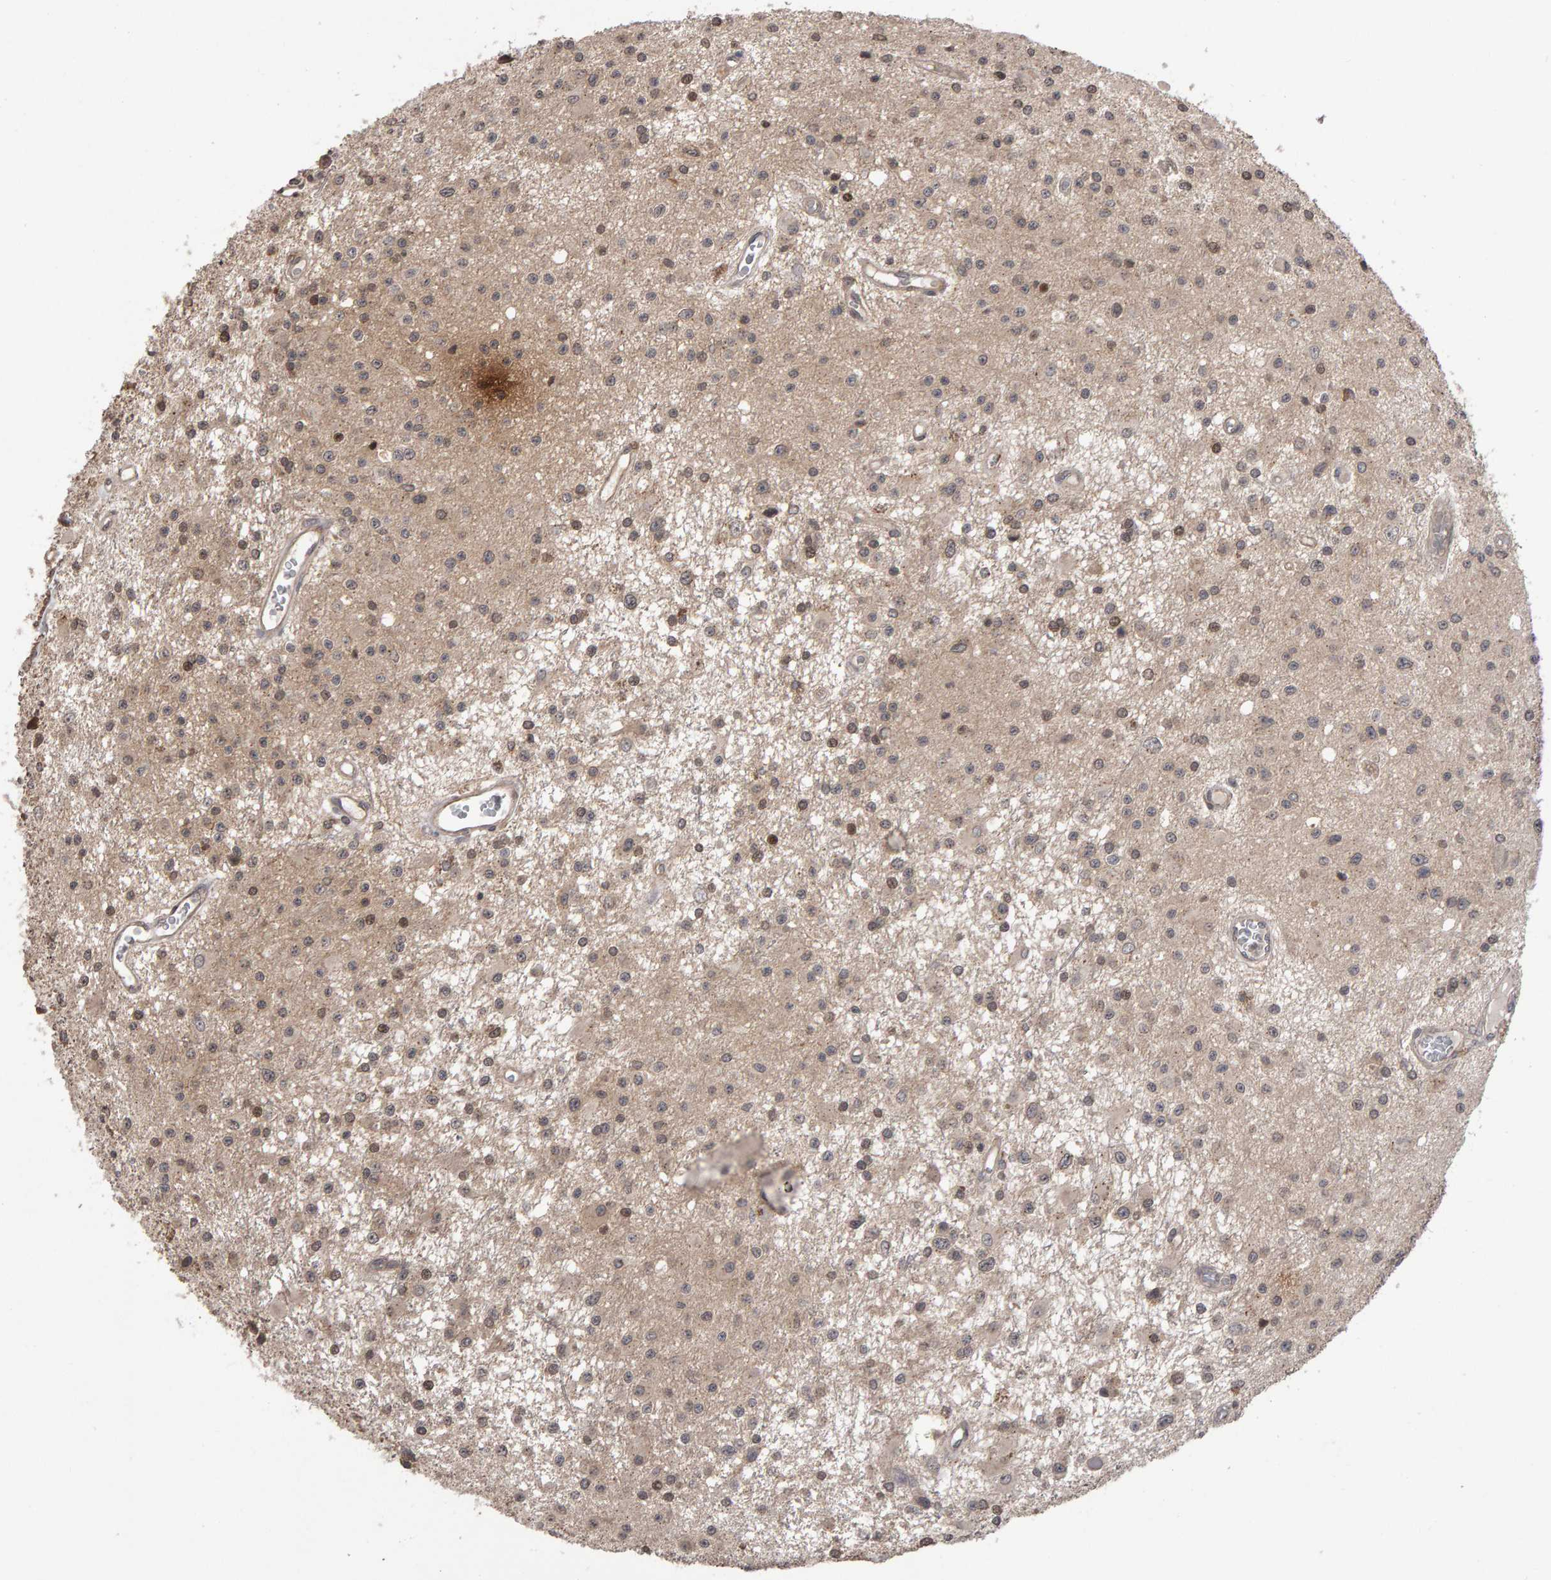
{"staining": {"intensity": "moderate", "quantity": "25%-75%", "location": "cytoplasmic/membranous"}, "tissue": "glioma", "cell_type": "Tumor cells", "image_type": "cancer", "snomed": [{"axis": "morphology", "description": "Glioma, malignant, Low grade"}, {"axis": "topography", "description": "Brain"}], "caption": "This photomicrograph reveals immunohistochemistry (IHC) staining of human glioma, with medium moderate cytoplasmic/membranous expression in about 25%-75% of tumor cells.", "gene": "SCRIB", "patient": {"sex": "male", "age": 58}}